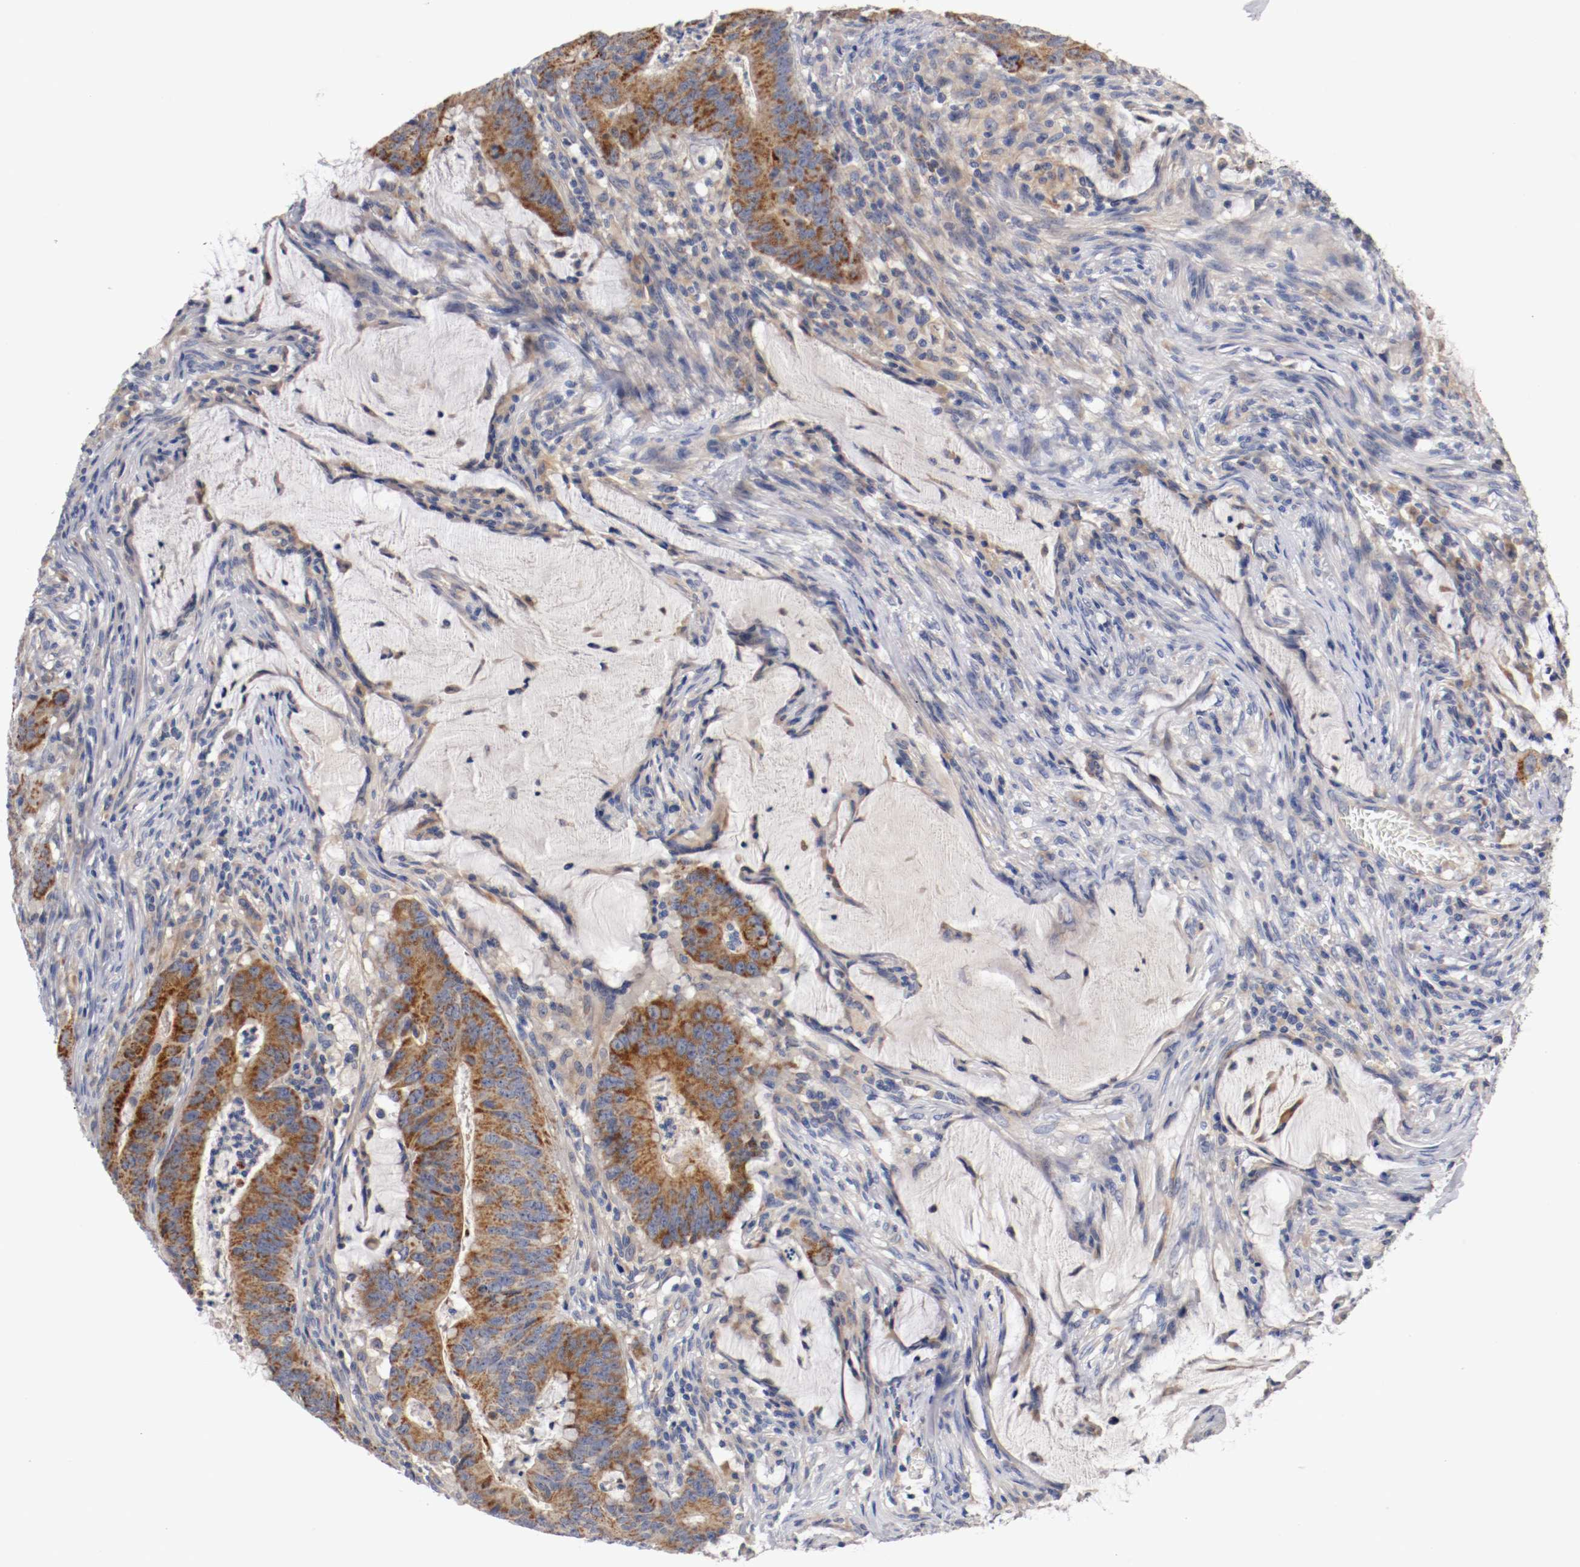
{"staining": {"intensity": "strong", "quantity": ">75%", "location": "cytoplasmic/membranous"}, "tissue": "colorectal cancer", "cell_type": "Tumor cells", "image_type": "cancer", "snomed": [{"axis": "morphology", "description": "Adenocarcinoma, NOS"}, {"axis": "topography", "description": "Colon"}], "caption": "The micrograph exhibits a brown stain indicating the presence of a protein in the cytoplasmic/membranous of tumor cells in adenocarcinoma (colorectal).", "gene": "PCSK6", "patient": {"sex": "male", "age": 45}}